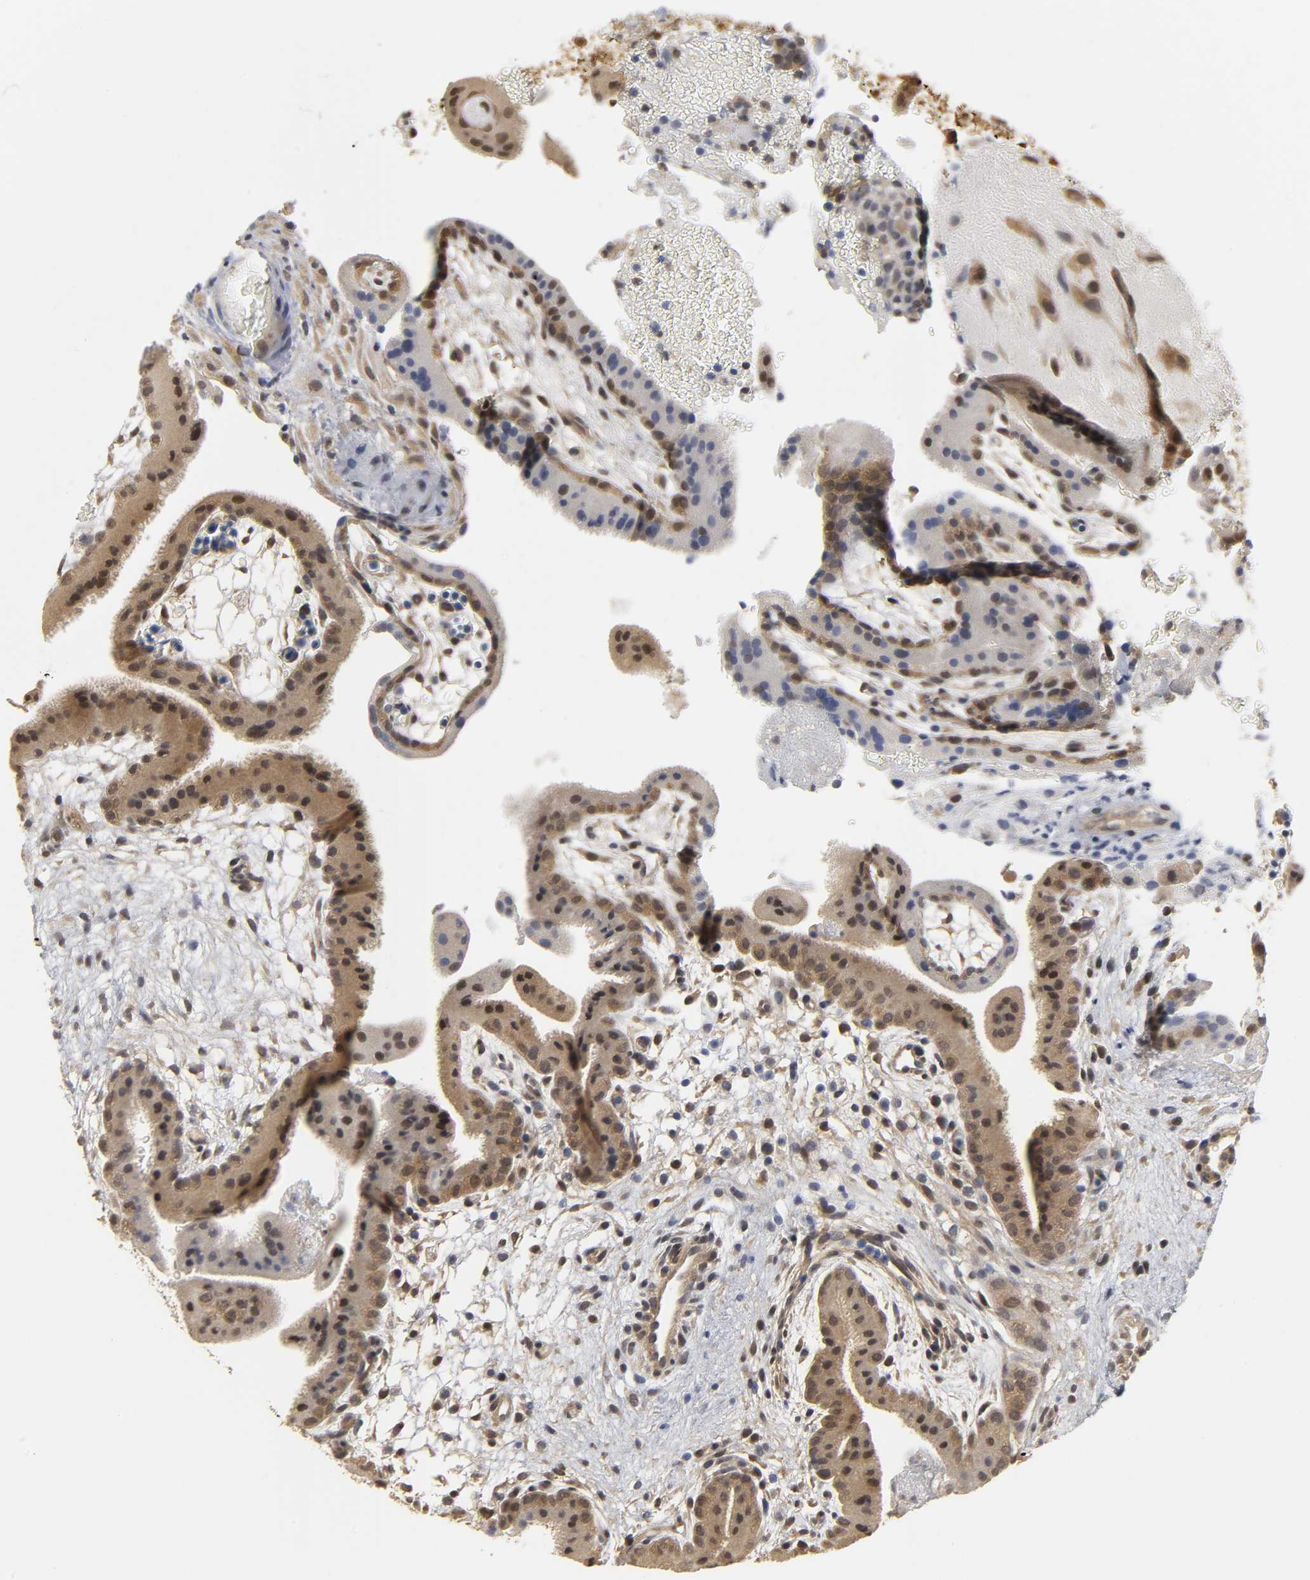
{"staining": {"intensity": "moderate", "quantity": "25%-75%", "location": "cytoplasmic/membranous,nuclear"}, "tissue": "placenta", "cell_type": "Trophoblastic cells", "image_type": "normal", "snomed": [{"axis": "morphology", "description": "Normal tissue, NOS"}, {"axis": "topography", "description": "Placenta"}], "caption": "Brown immunohistochemical staining in normal human placenta displays moderate cytoplasmic/membranous,nuclear expression in approximately 25%-75% of trophoblastic cells.", "gene": "PARK7", "patient": {"sex": "female", "age": 19}}